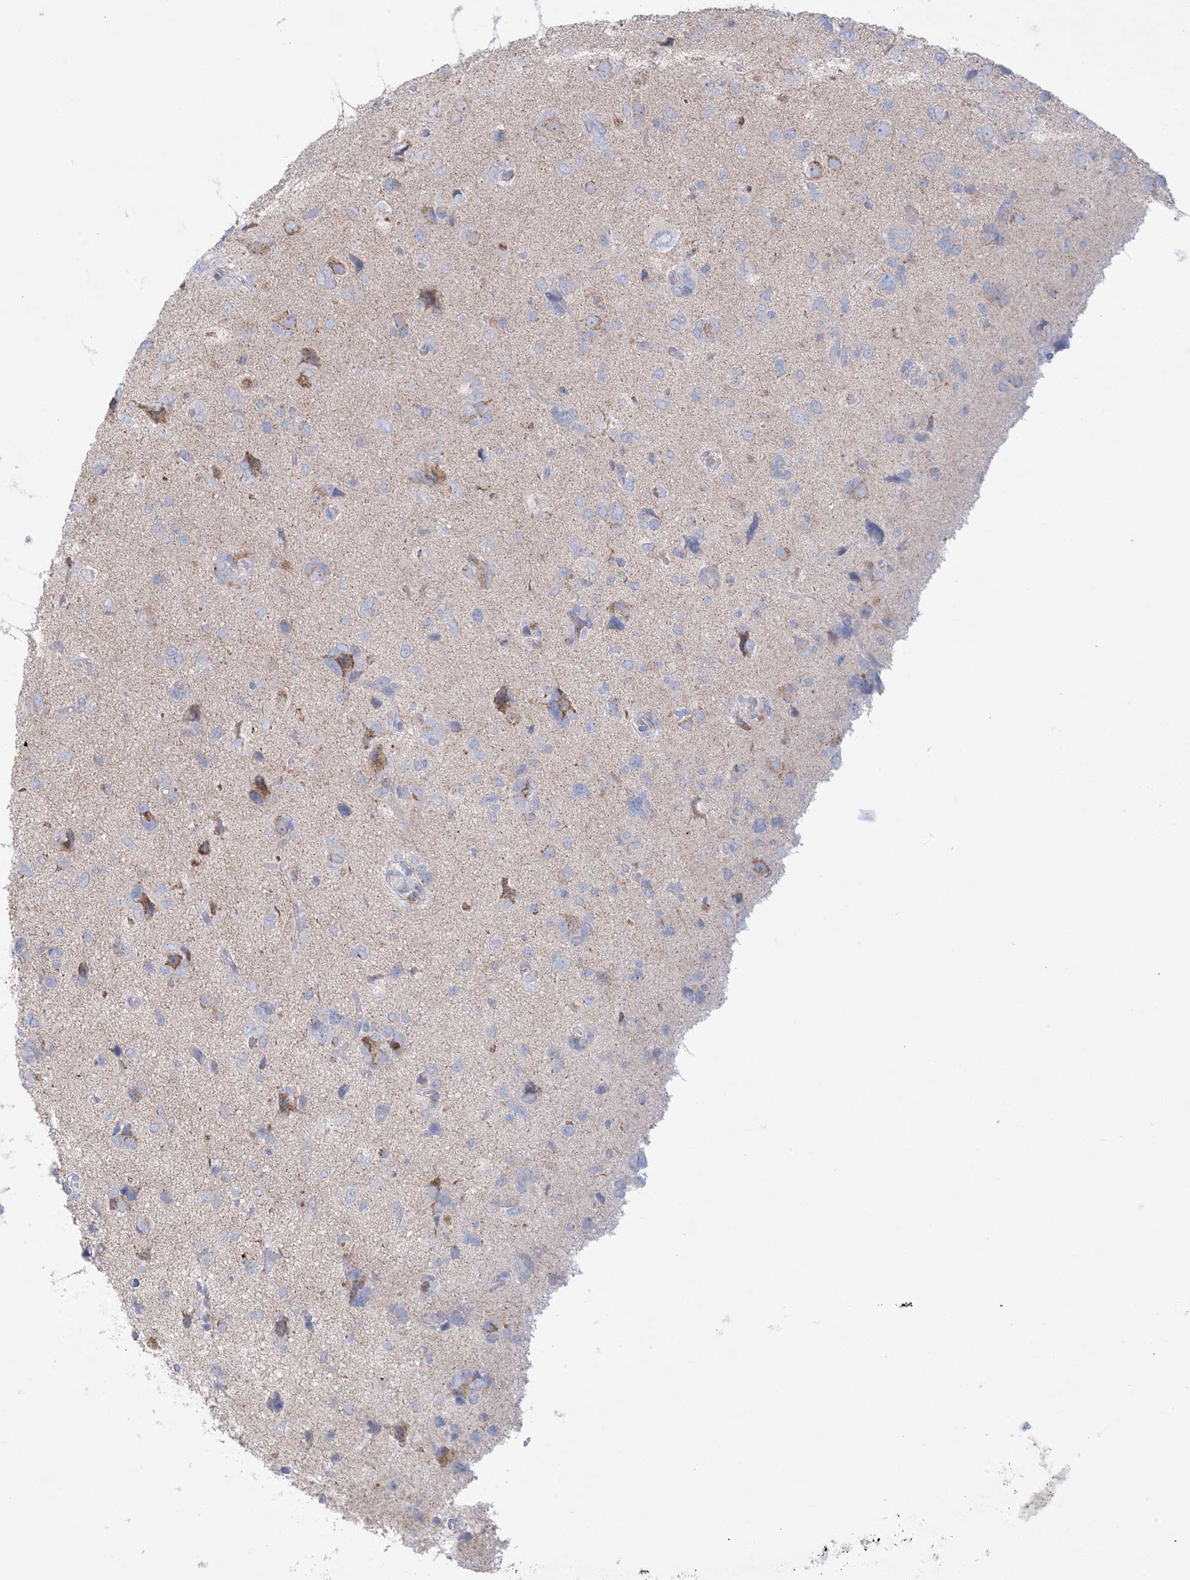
{"staining": {"intensity": "negative", "quantity": "none", "location": "none"}, "tissue": "glioma", "cell_type": "Tumor cells", "image_type": "cancer", "snomed": [{"axis": "morphology", "description": "Glioma, malignant, High grade"}, {"axis": "topography", "description": "Brain"}], "caption": "Glioma stained for a protein using immunohistochemistry exhibits no staining tumor cells.", "gene": "KCTD6", "patient": {"sex": "female", "age": 59}}